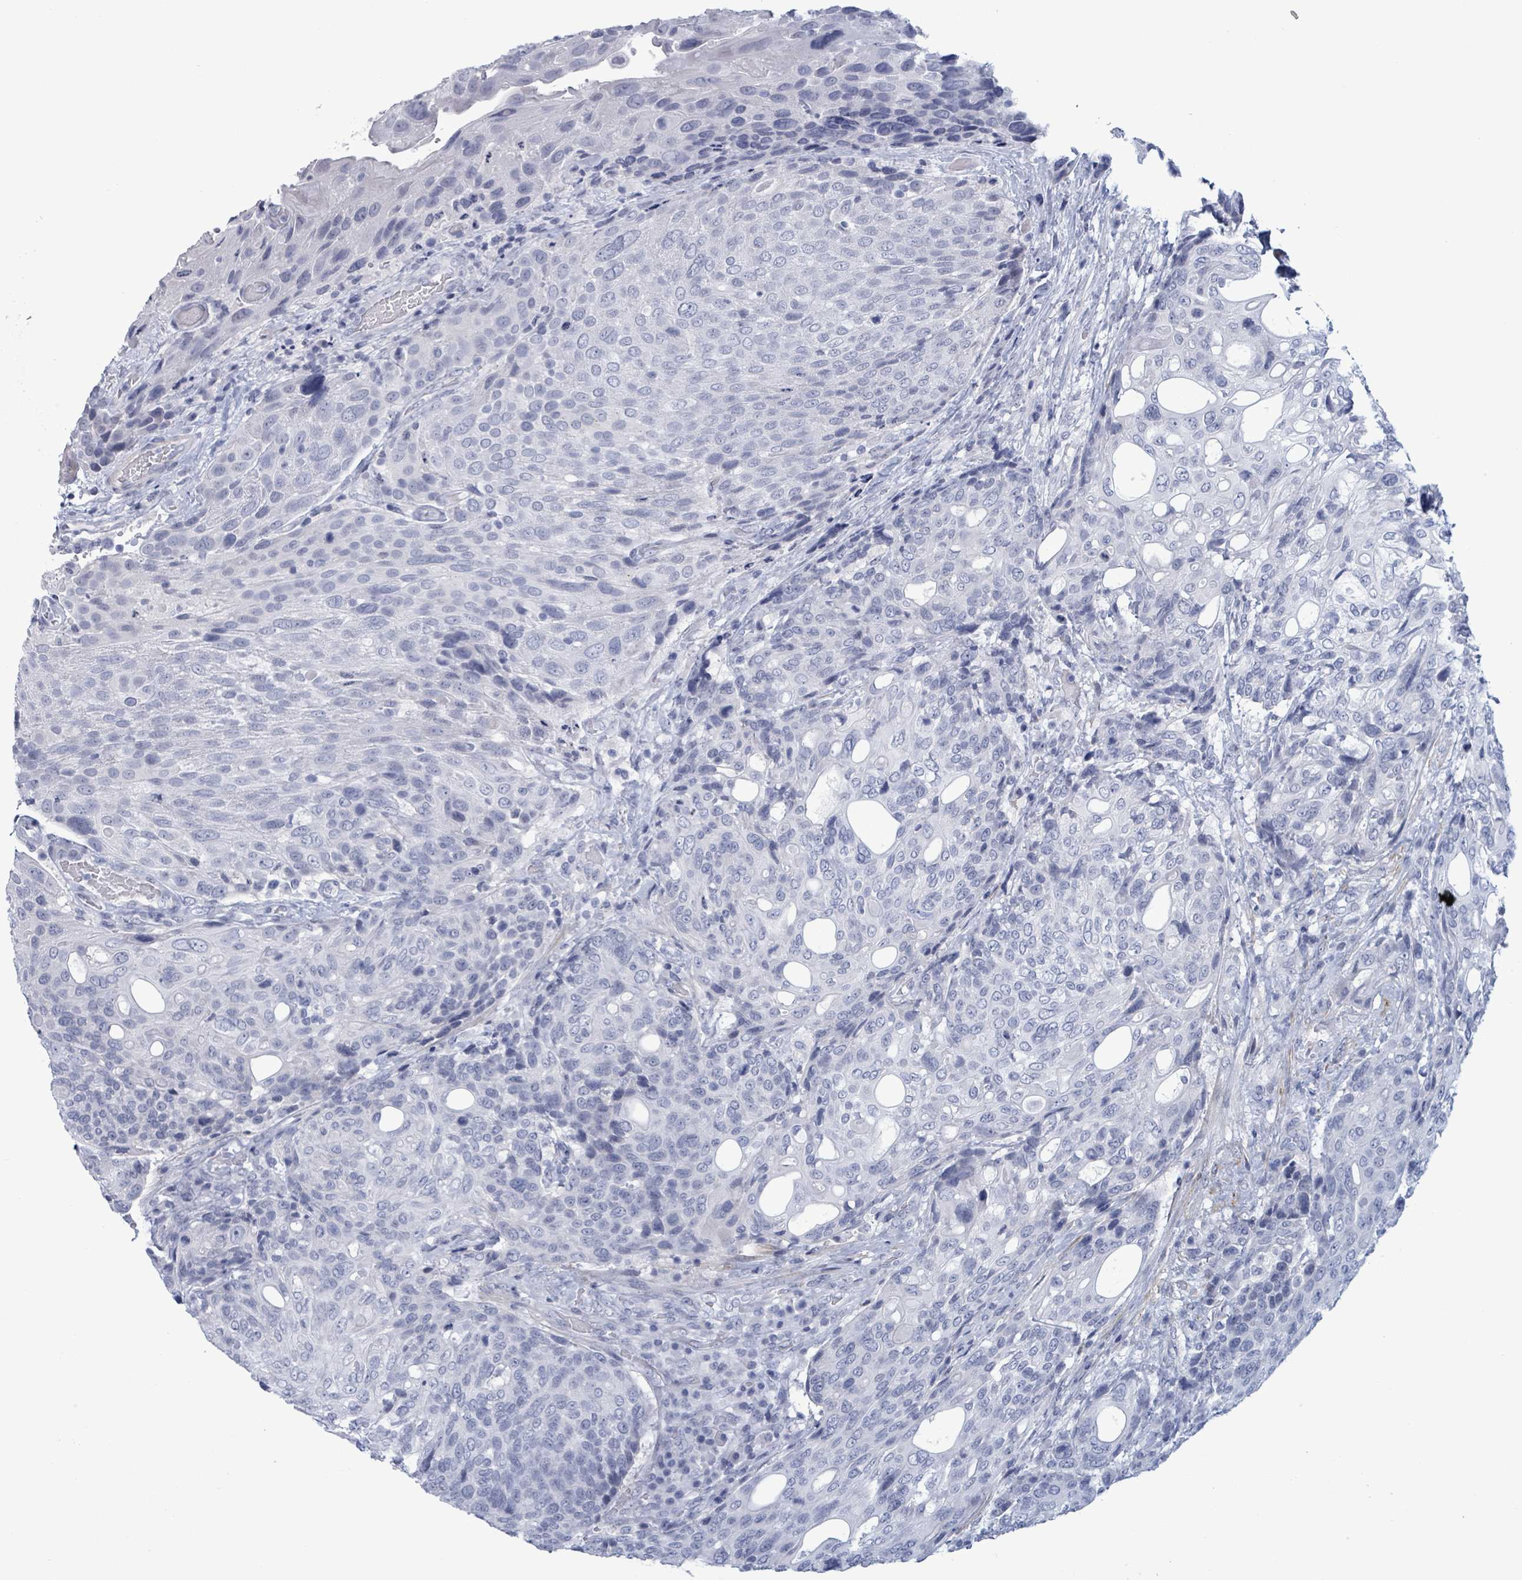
{"staining": {"intensity": "negative", "quantity": "none", "location": "none"}, "tissue": "urothelial cancer", "cell_type": "Tumor cells", "image_type": "cancer", "snomed": [{"axis": "morphology", "description": "Urothelial carcinoma, High grade"}, {"axis": "topography", "description": "Urinary bladder"}], "caption": "This is an IHC micrograph of urothelial cancer. There is no expression in tumor cells.", "gene": "ZNF771", "patient": {"sex": "female", "age": 70}}